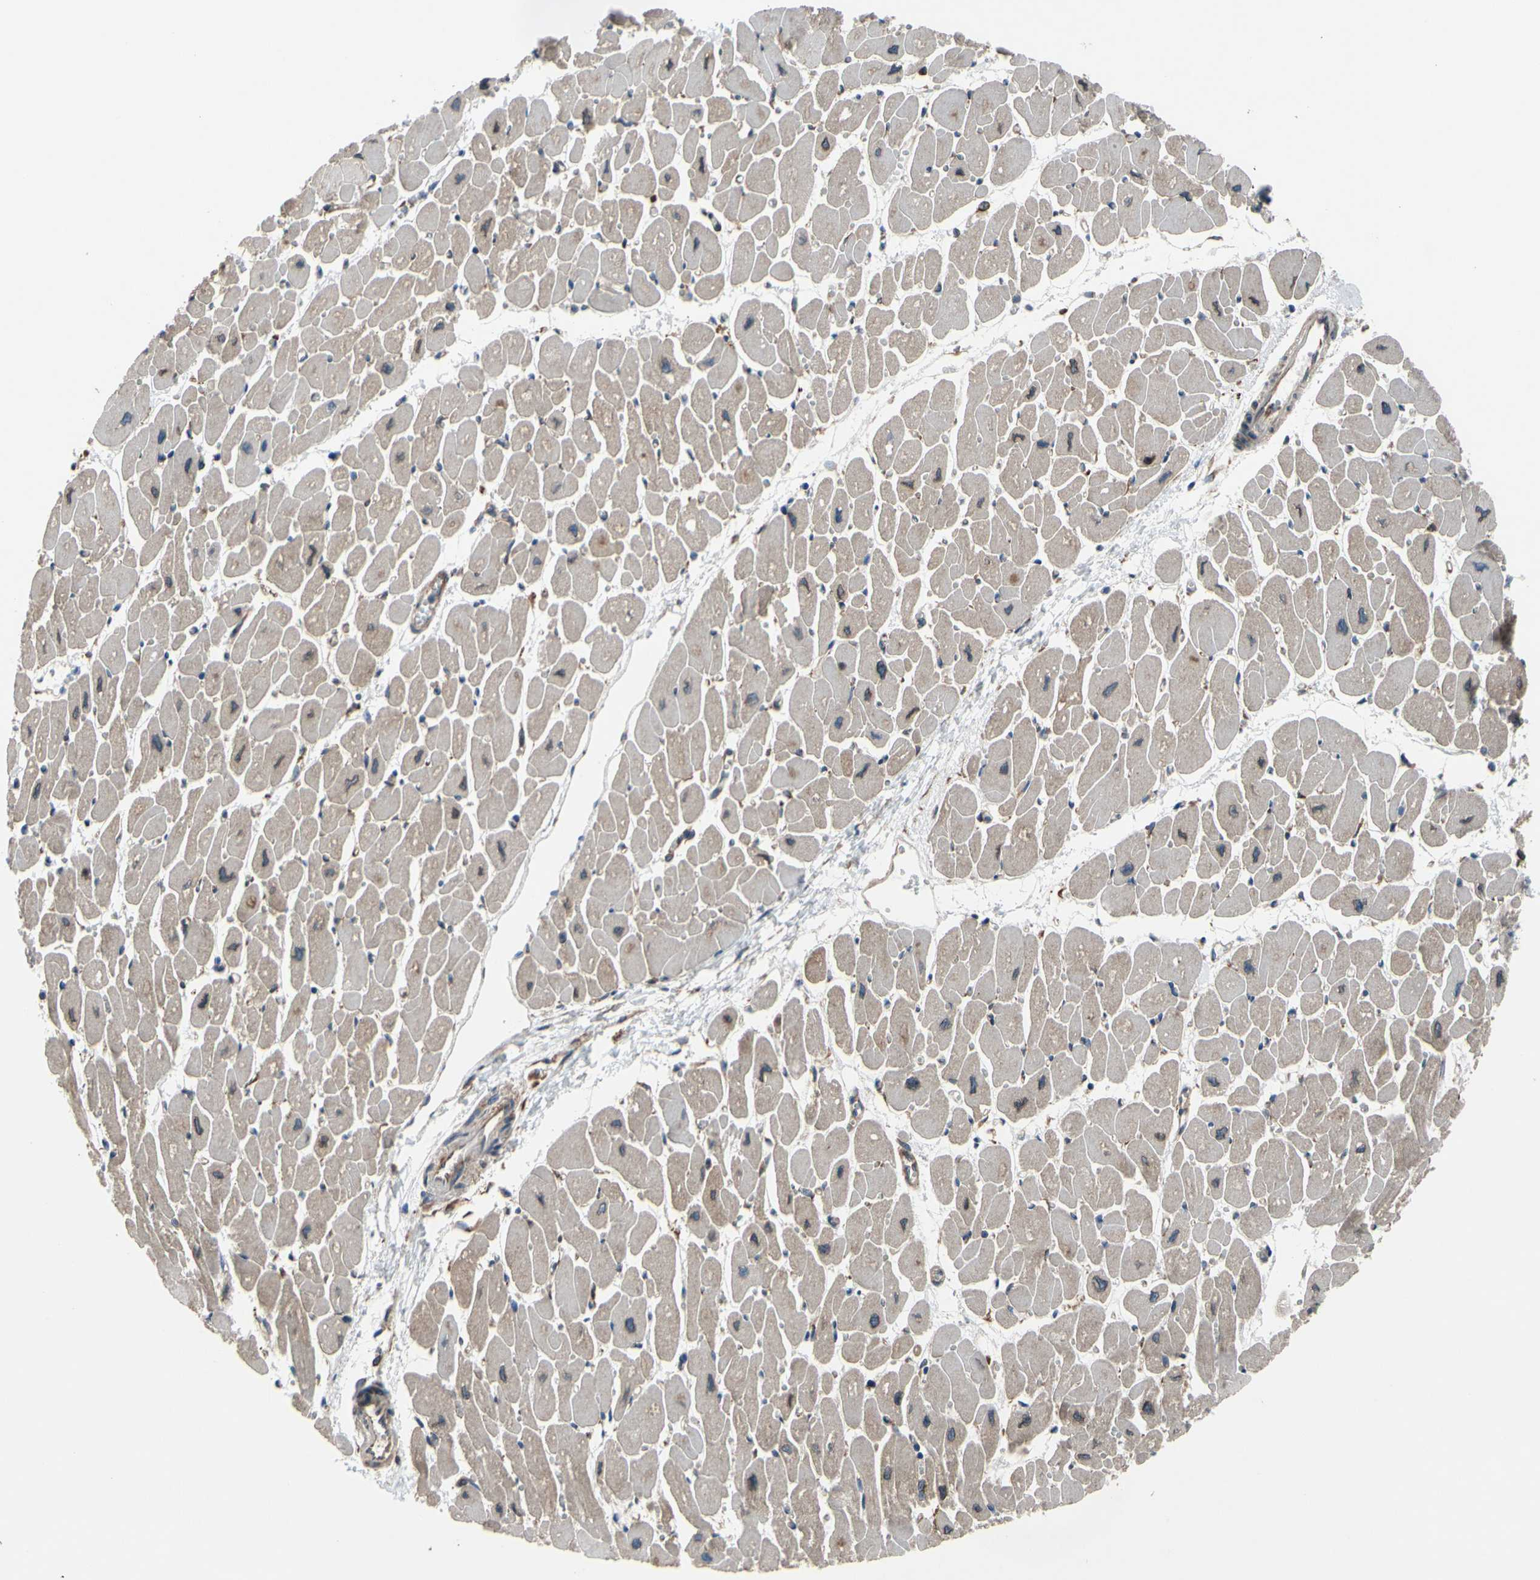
{"staining": {"intensity": "weak", "quantity": "25%-75%", "location": "cytoplasmic/membranous"}, "tissue": "heart muscle", "cell_type": "Cardiomyocytes", "image_type": "normal", "snomed": [{"axis": "morphology", "description": "Normal tissue, NOS"}, {"axis": "topography", "description": "Heart"}], "caption": "A high-resolution photomicrograph shows immunohistochemistry (IHC) staining of benign heart muscle, which reveals weak cytoplasmic/membranous staining in approximately 25%-75% of cardiomyocytes.", "gene": "CLCC1", "patient": {"sex": "female", "age": 54}}